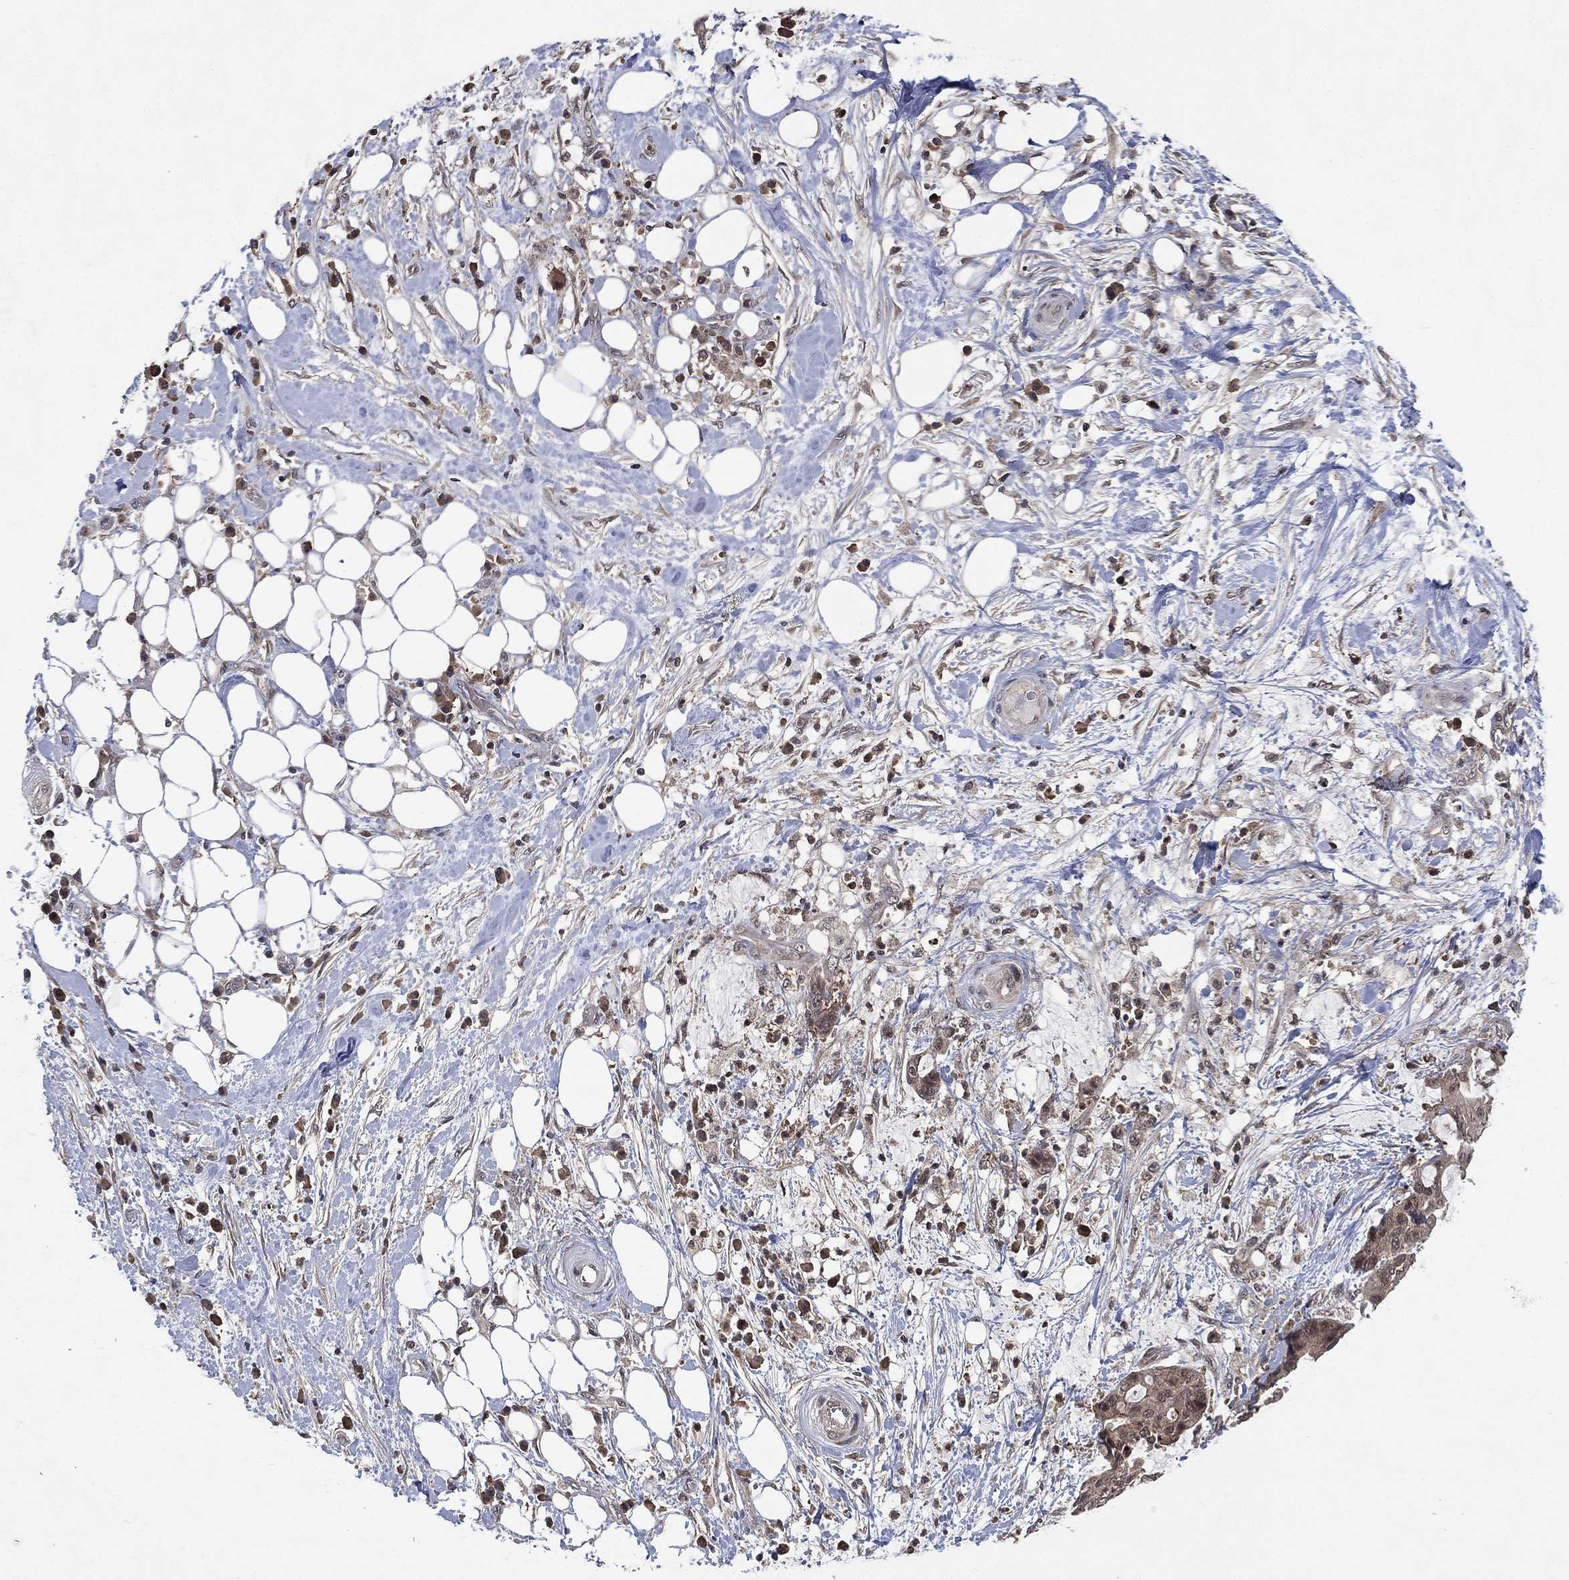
{"staining": {"intensity": "negative", "quantity": "none", "location": "none"}, "tissue": "liver cancer", "cell_type": "Tumor cells", "image_type": "cancer", "snomed": [{"axis": "morphology", "description": "Cholangiocarcinoma"}, {"axis": "topography", "description": "Liver"}], "caption": "Immunohistochemistry (IHC) image of neoplastic tissue: human liver cancer (cholangiocarcinoma) stained with DAB exhibits no significant protein positivity in tumor cells.", "gene": "ATG4B", "patient": {"sex": "female", "age": 73}}